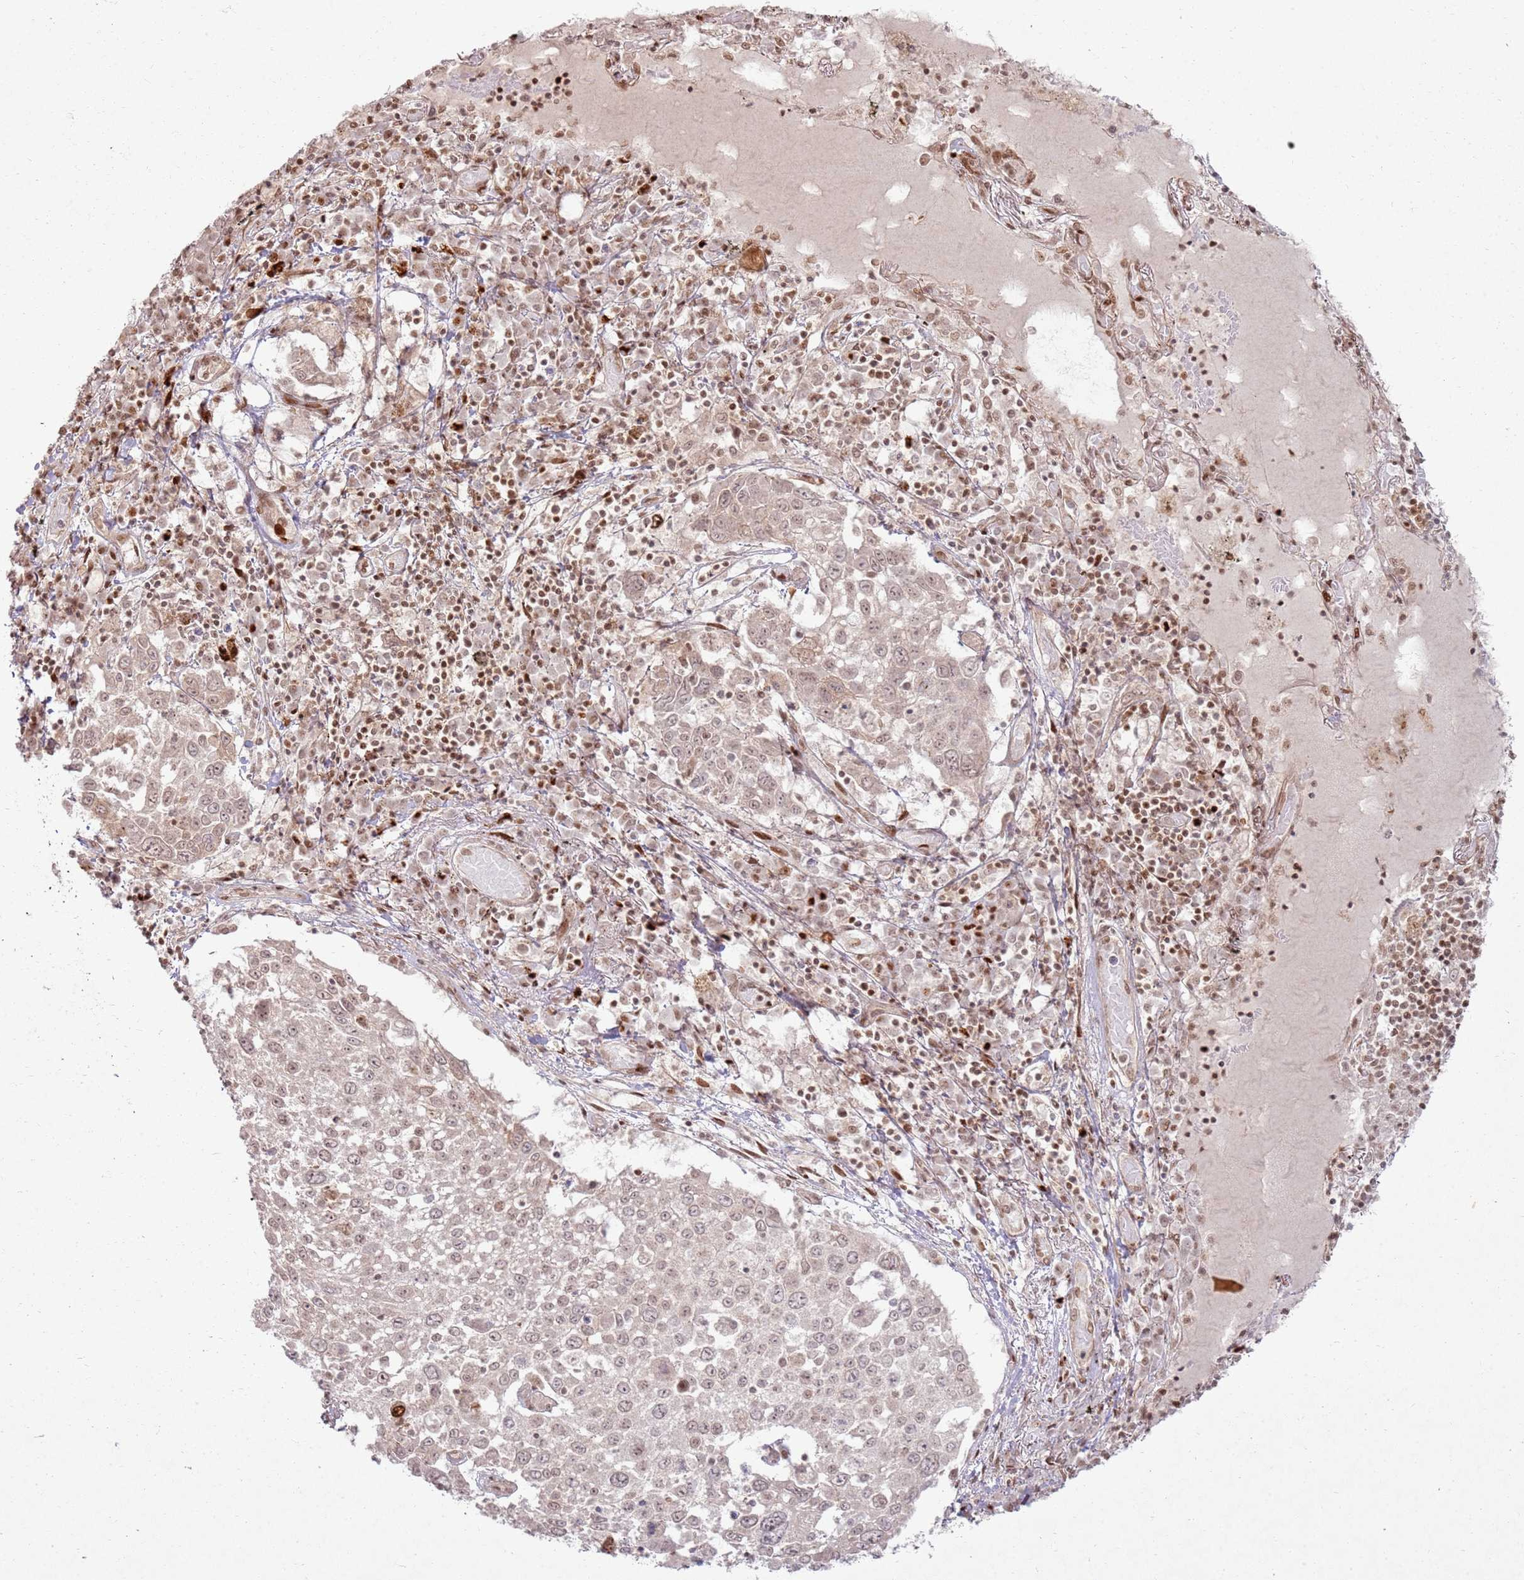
{"staining": {"intensity": "weak", "quantity": ">75%", "location": "nuclear"}, "tissue": "lung cancer", "cell_type": "Tumor cells", "image_type": "cancer", "snomed": [{"axis": "morphology", "description": "Squamous cell carcinoma, NOS"}, {"axis": "topography", "description": "Lung"}], "caption": "This photomicrograph reveals squamous cell carcinoma (lung) stained with immunohistochemistry (IHC) to label a protein in brown. The nuclear of tumor cells show weak positivity for the protein. Nuclei are counter-stained blue.", "gene": "KLHL36", "patient": {"sex": "male", "age": 65}}